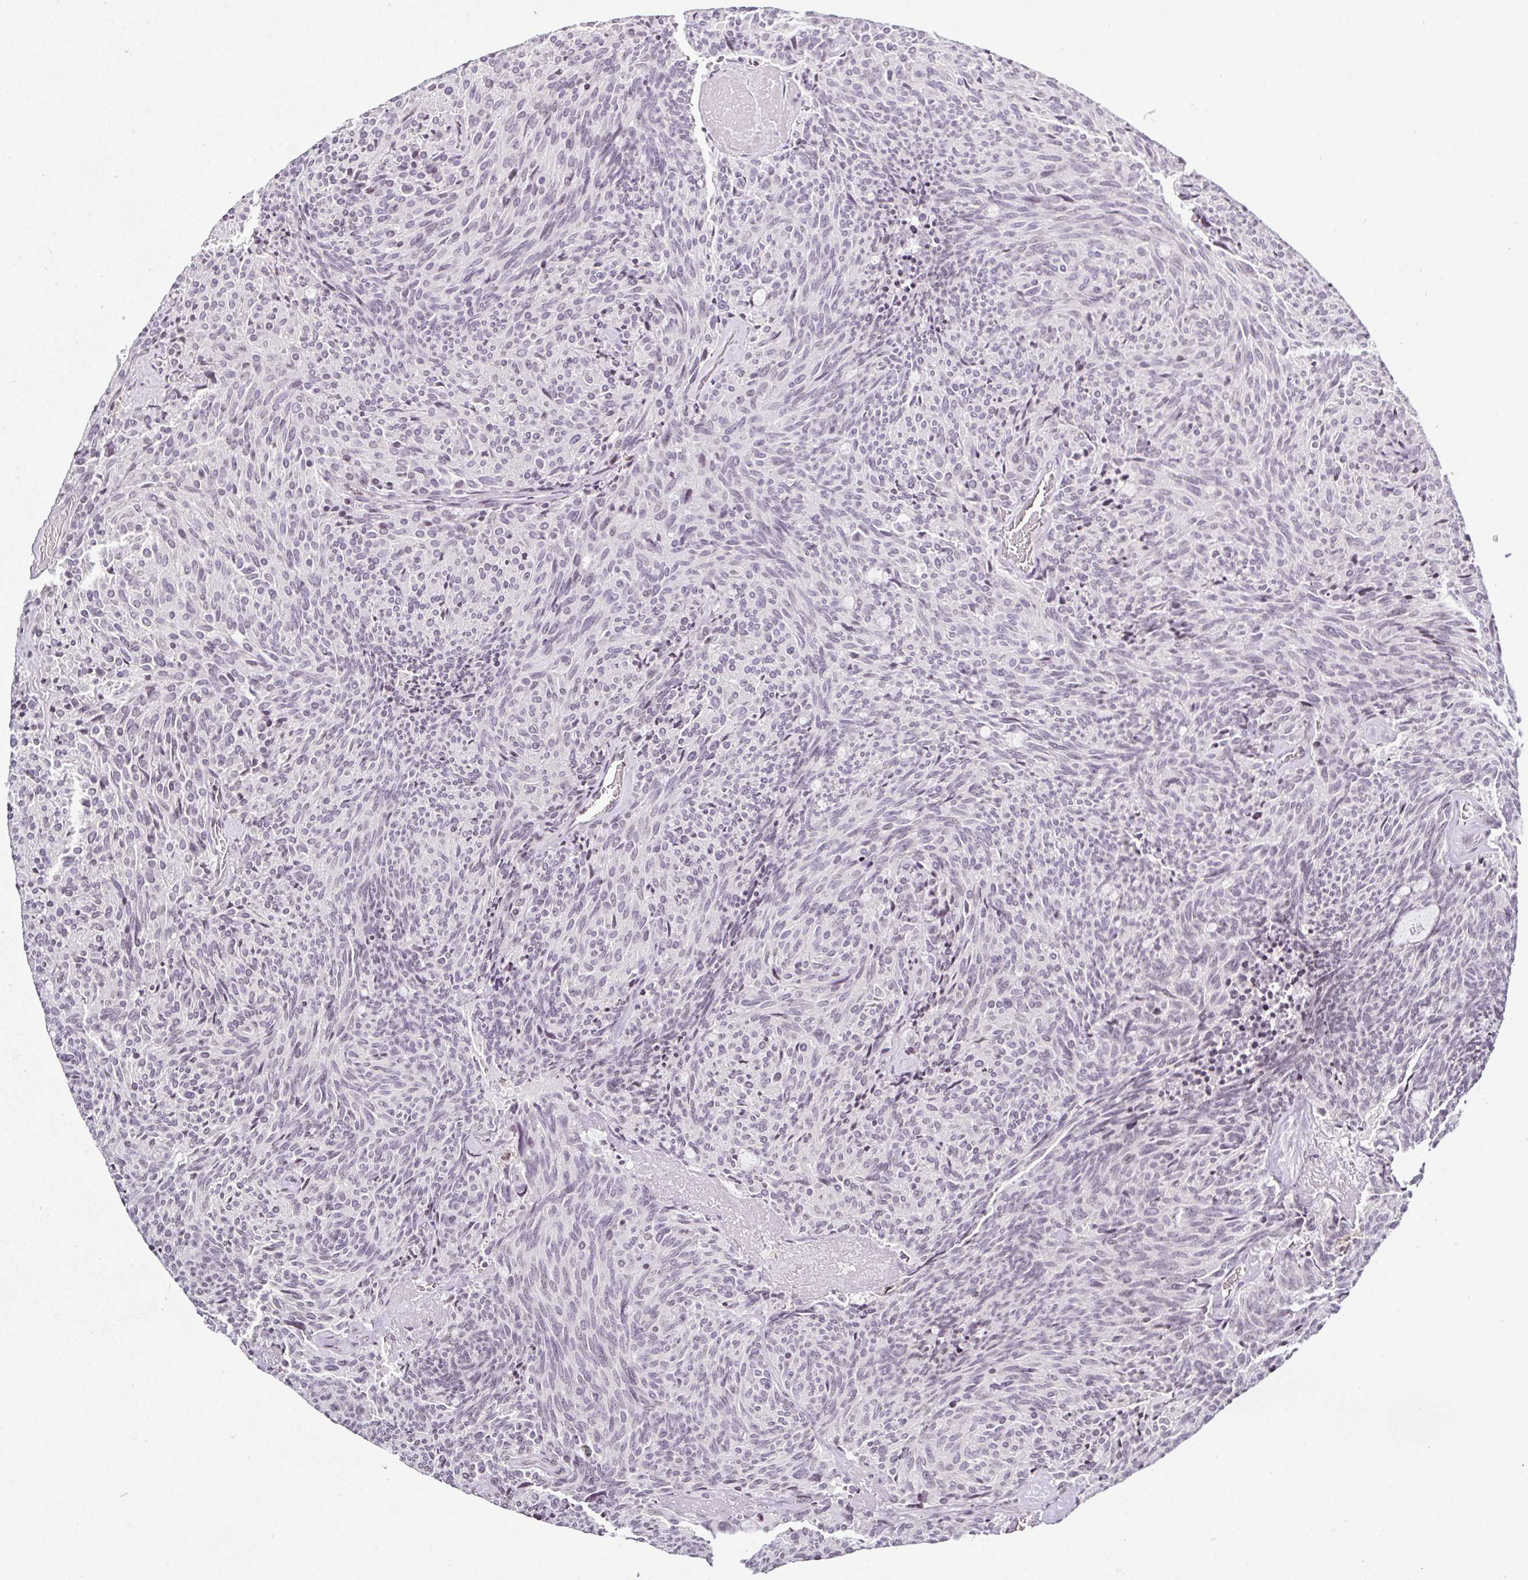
{"staining": {"intensity": "negative", "quantity": "none", "location": "none"}, "tissue": "carcinoid", "cell_type": "Tumor cells", "image_type": "cancer", "snomed": [{"axis": "morphology", "description": "Carcinoid, malignant, NOS"}, {"axis": "topography", "description": "Pancreas"}], "caption": "This is an IHC micrograph of human malignant carcinoid. There is no expression in tumor cells.", "gene": "SERPINB3", "patient": {"sex": "female", "age": 54}}